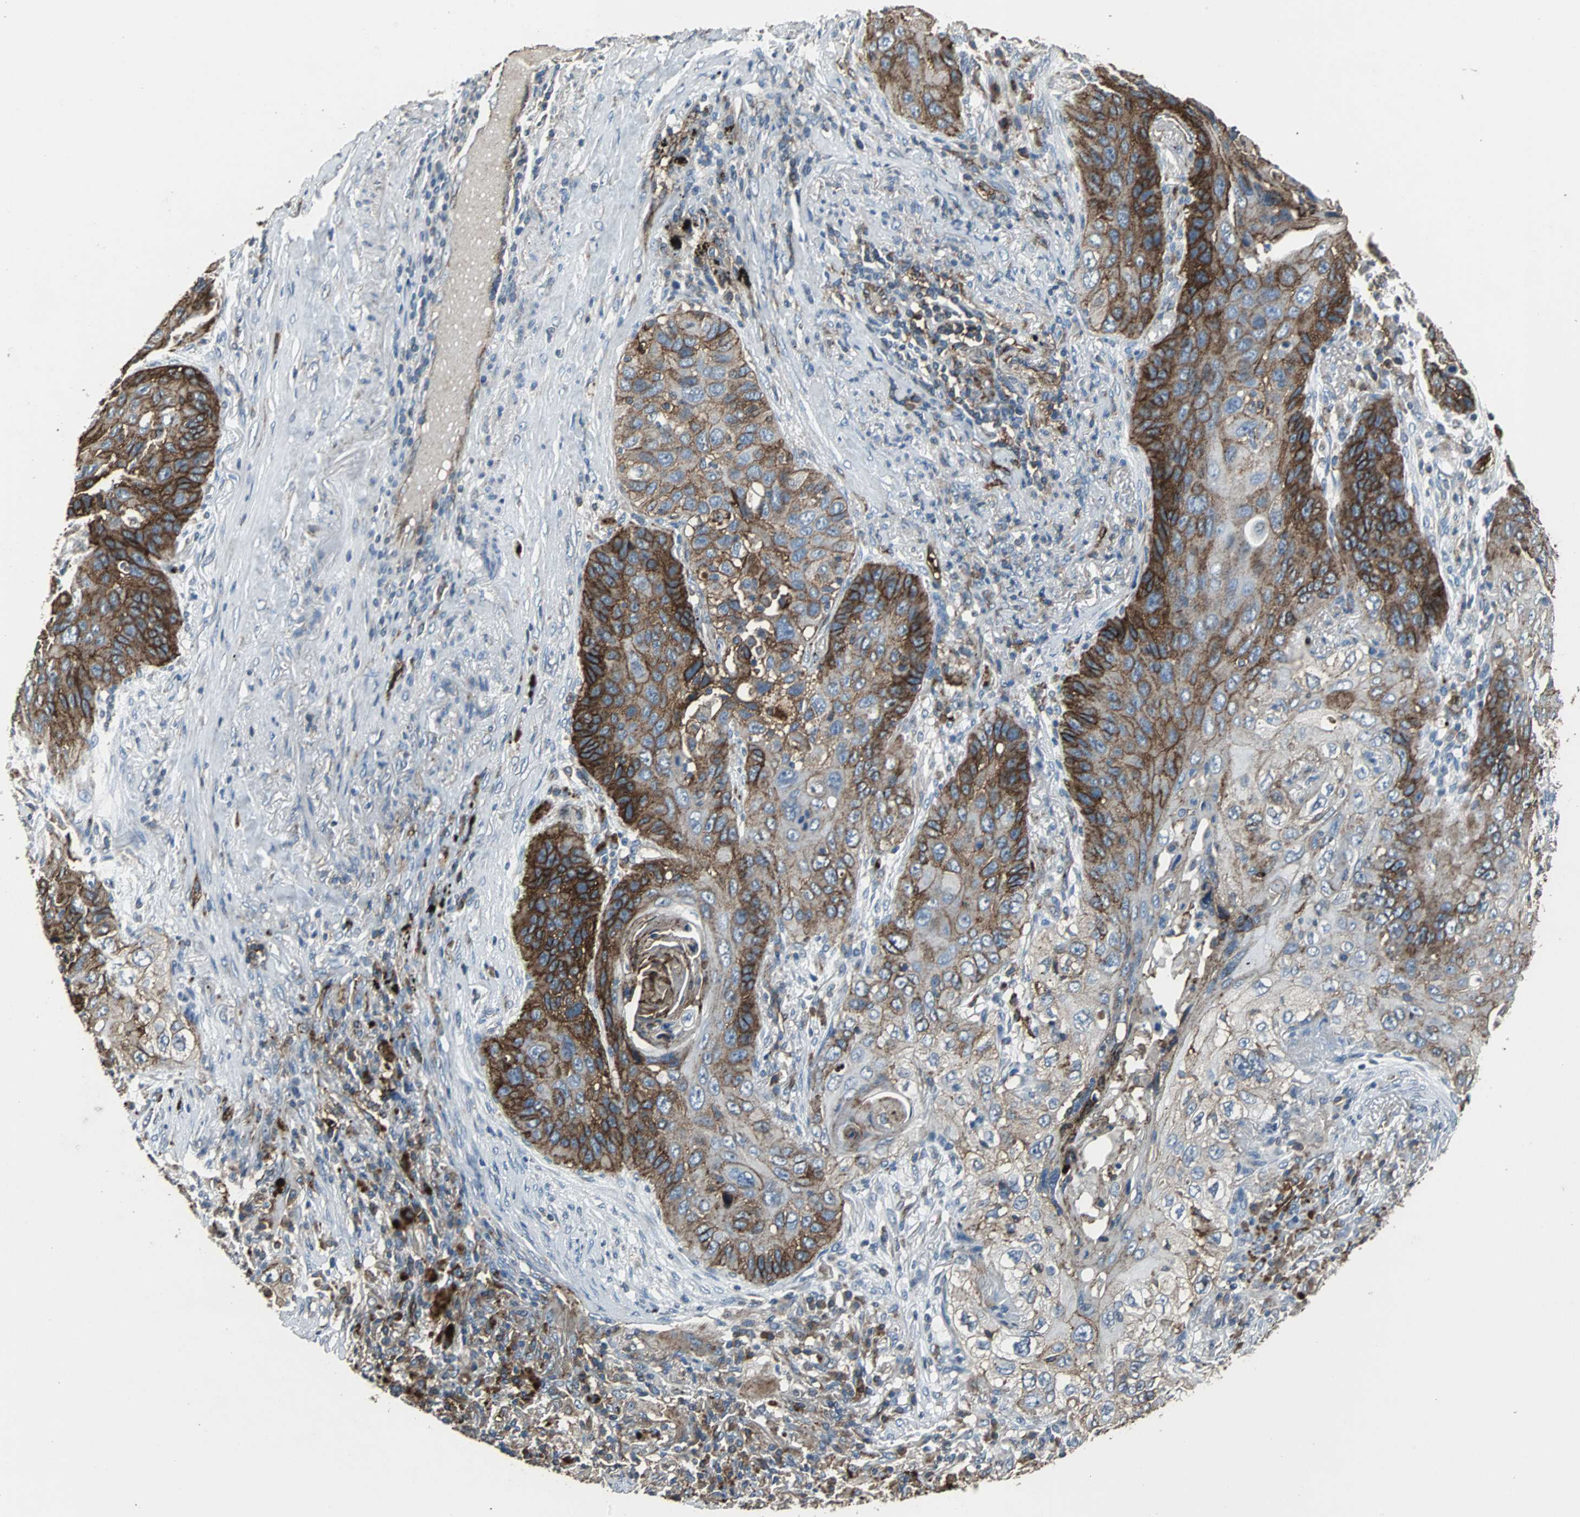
{"staining": {"intensity": "moderate", "quantity": ">75%", "location": "cytoplasmic/membranous"}, "tissue": "lung cancer", "cell_type": "Tumor cells", "image_type": "cancer", "snomed": [{"axis": "morphology", "description": "Squamous cell carcinoma, NOS"}, {"axis": "topography", "description": "Lung"}], "caption": "The micrograph reveals staining of lung cancer (squamous cell carcinoma), revealing moderate cytoplasmic/membranous protein staining (brown color) within tumor cells. (DAB IHC with brightfield microscopy, high magnification).", "gene": "F11R", "patient": {"sex": "female", "age": 67}}